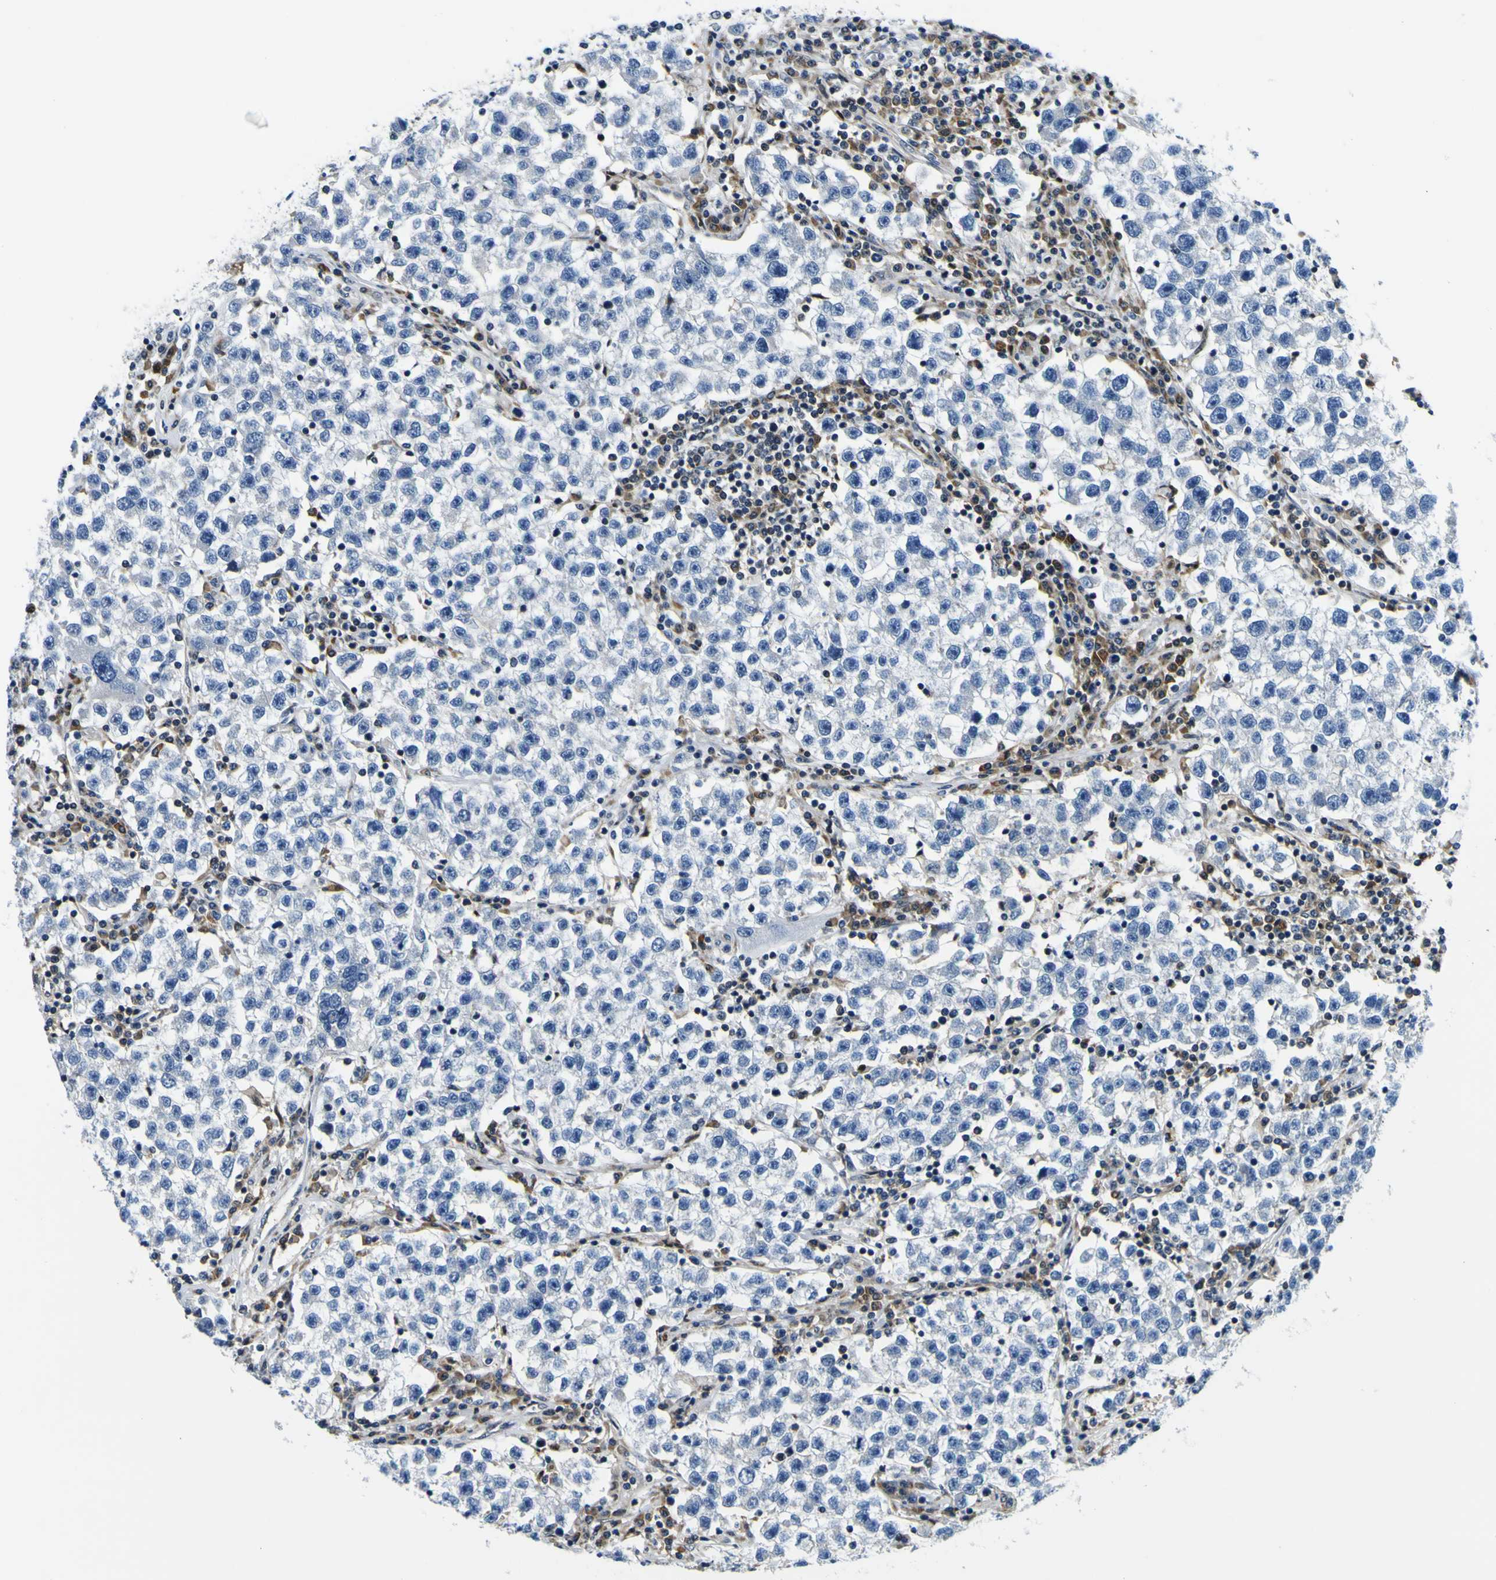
{"staining": {"intensity": "negative", "quantity": "none", "location": "none"}, "tissue": "testis cancer", "cell_type": "Tumor cells", "image_type": "cancer", "snomed": [{"axis": "morphology", "description": "Seminoma, NOS"}, {"axis": "topography", "description": "Testis"}], "caption": "Seminoma (testis) was stained to show a protein in brown. There is no significant positivity in tumor cells.", "gene": "NLRP3", "patient": {"sex": "male", "age": 22}}